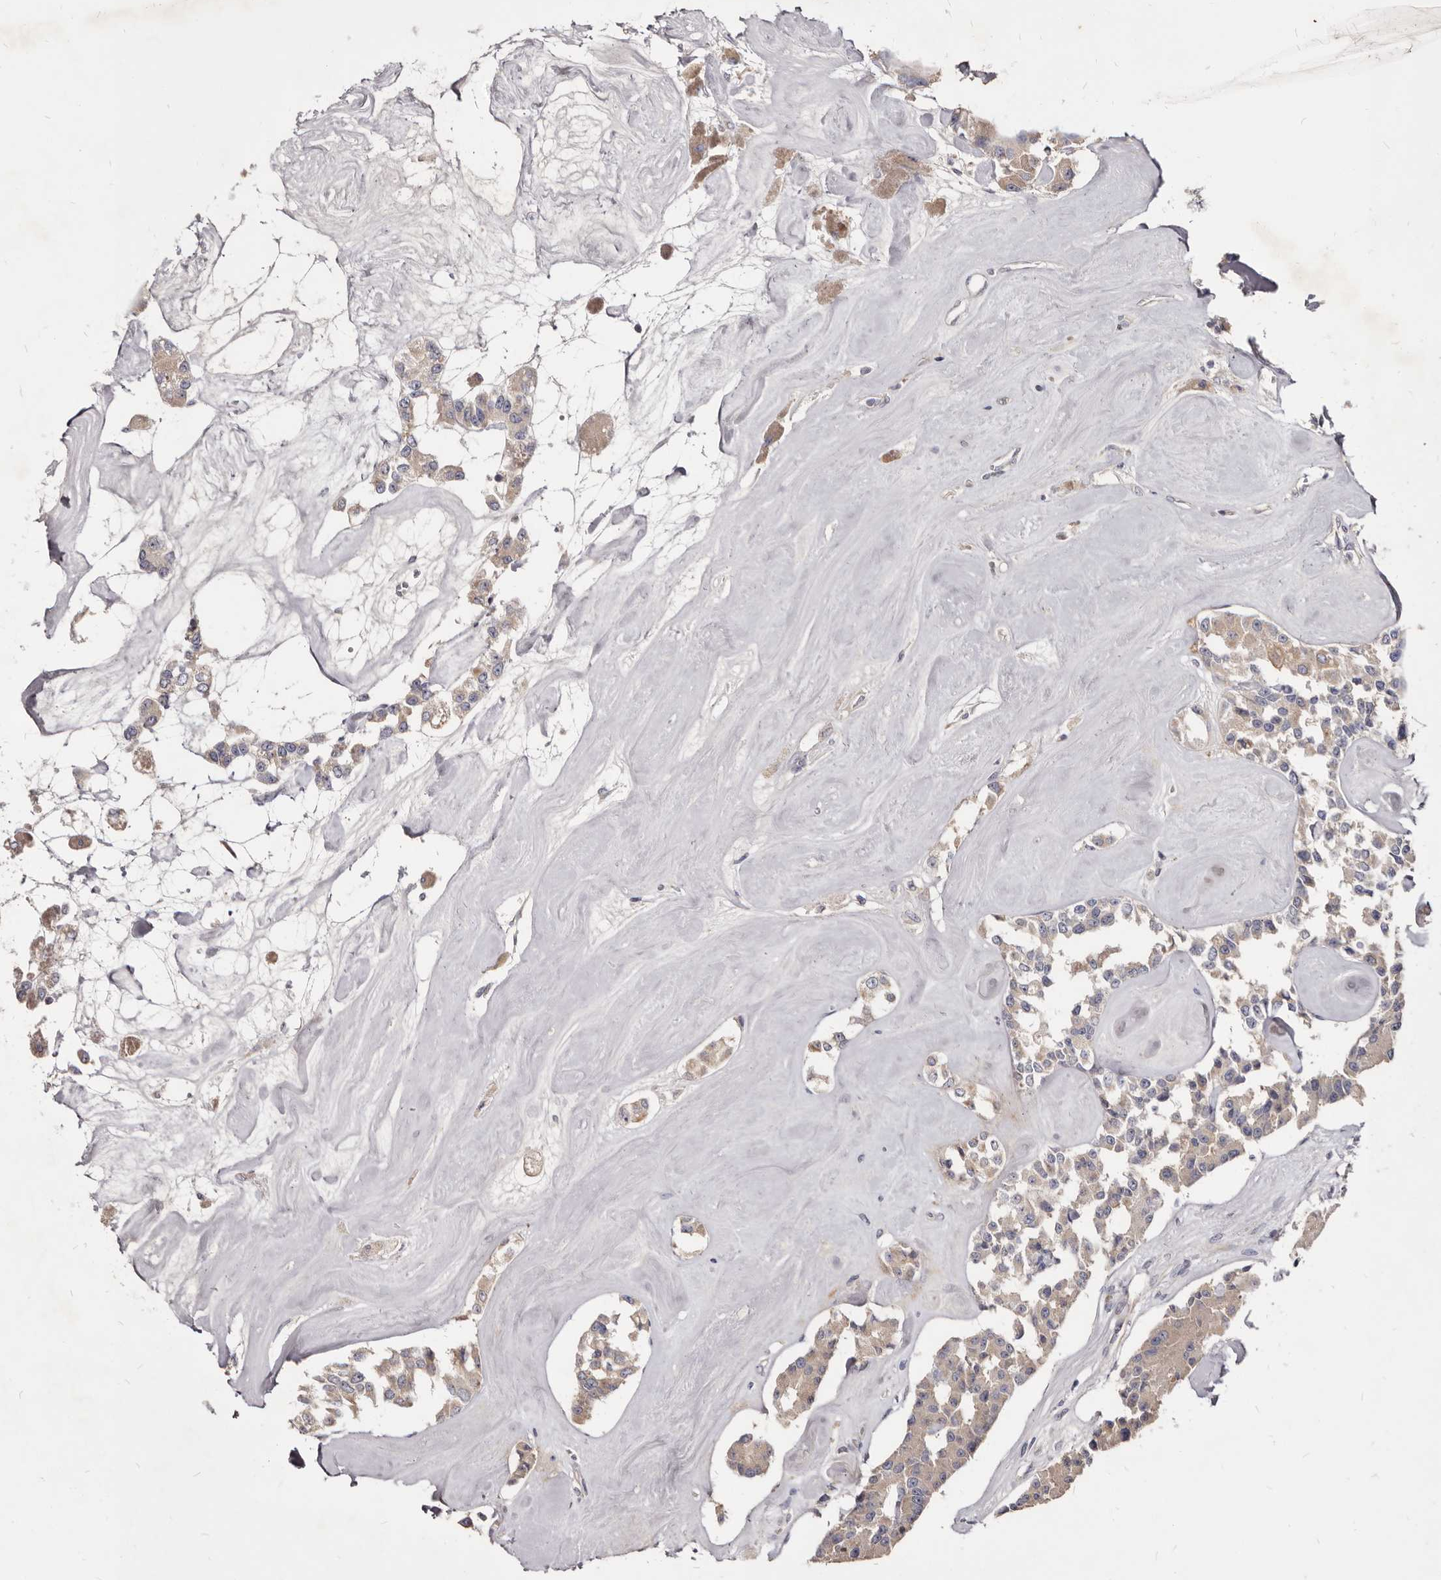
{"staining": {"intensity": "weak", "quantity": ">75%", "location": "cytoplasmic/membranous"}, "tissue": "carcinoid", "cell_type": "Tumor cells", "image_type": "cancer", "snomed": [{"axis": "morphology", "description": "Carcinoid, malignant, NOS"}, {"axis": "topography", "description": "Pancreas"}], "caption": "Immunohistochemical staining of human carcinoid (malignant) exhibits low levels of weak cytoplasmic/membranous staining in approximately >75% of tumor cells. The staining was performed using DAB to visualize the protein expression in brown, while the nuclei were stained in blue with hematoxylin (Magnification: 20x).", "gene": "FAS", "patient": {"sex": "male", "age": 41}}